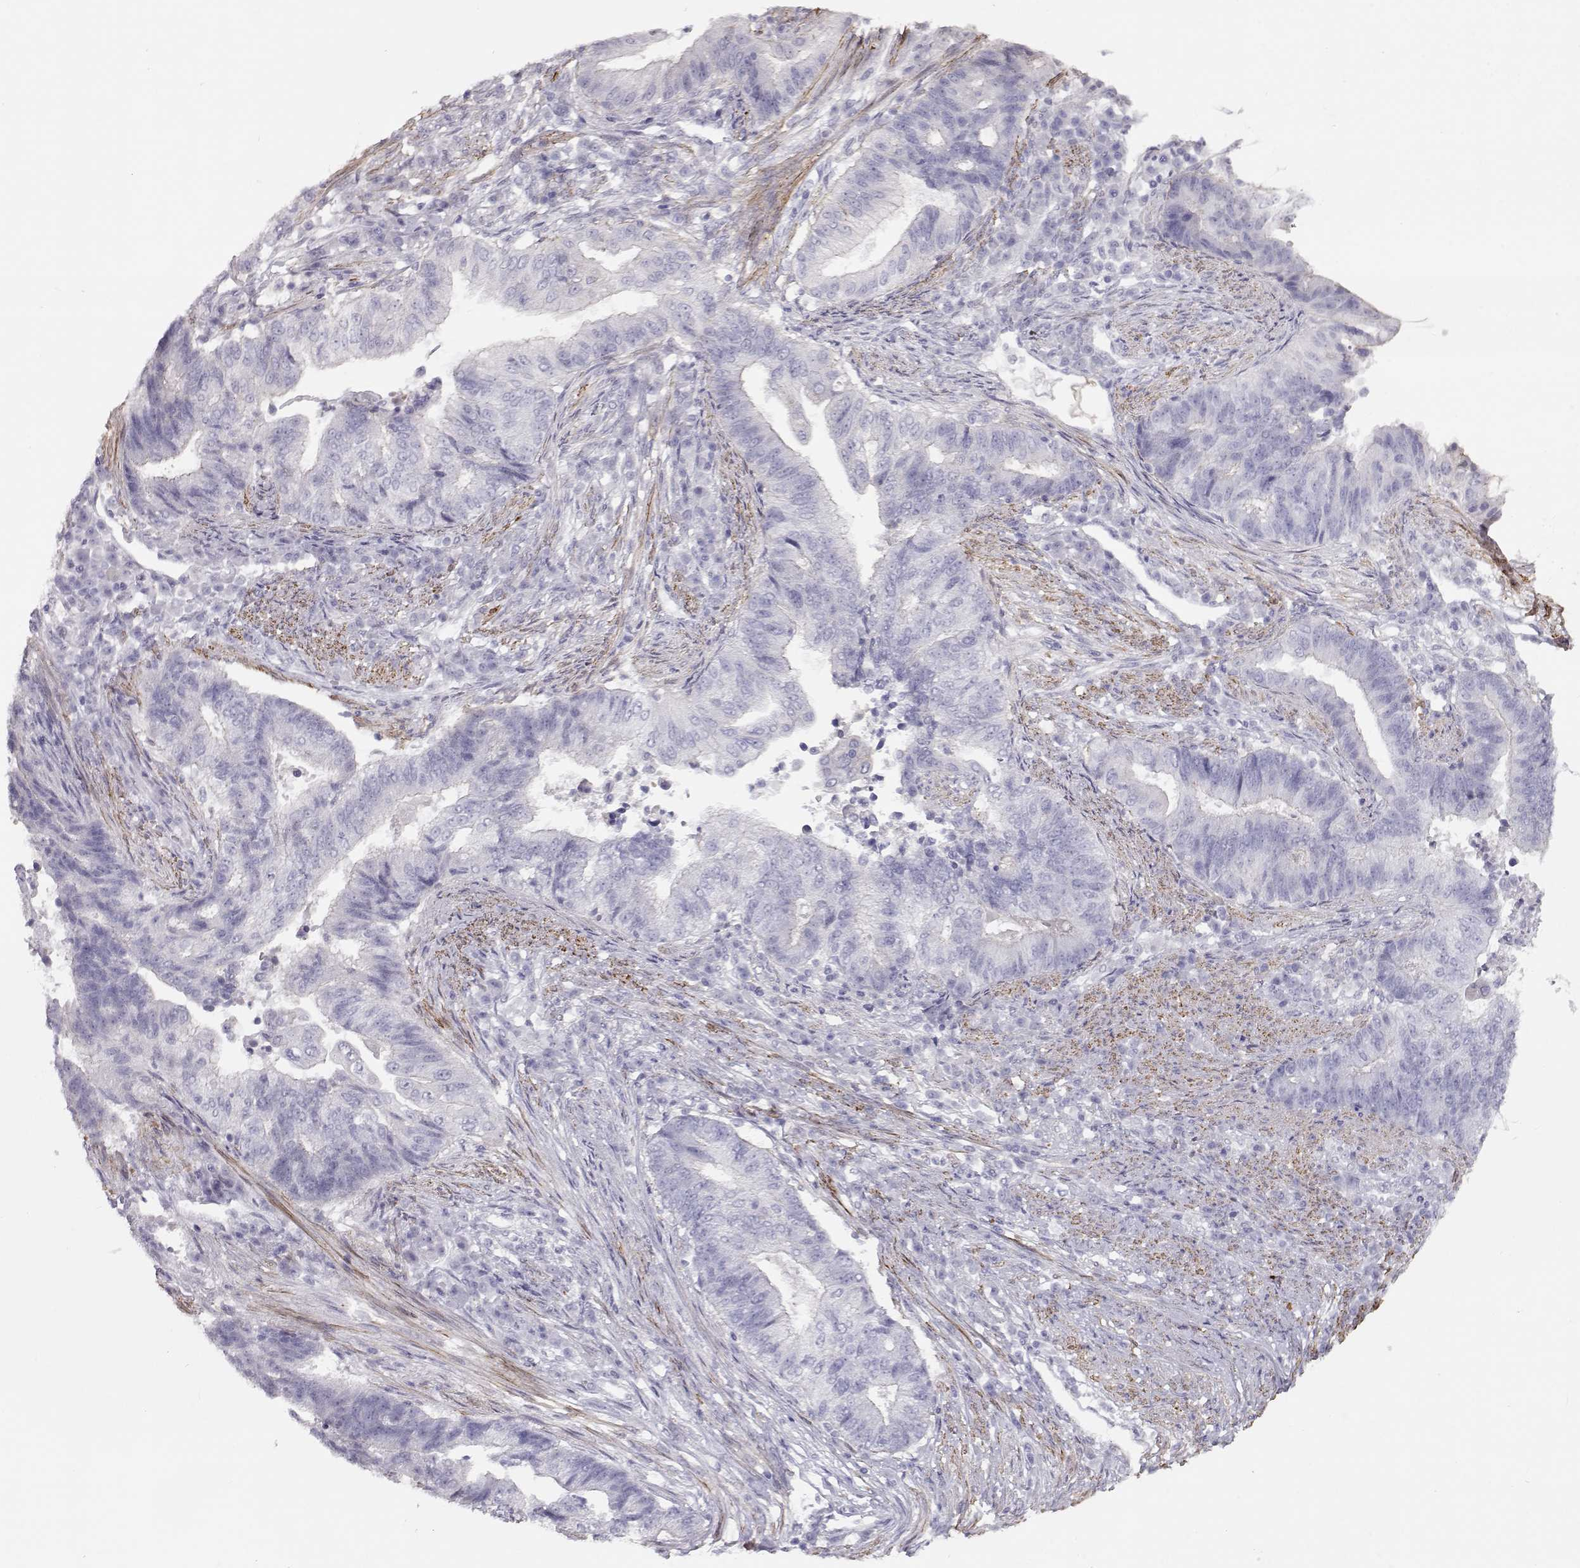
{"staining": {"intensity": "negative", "quantity": "none", "location": "none"}, "tissue": "endometrial cancer", "cell_type": "Tumor cells", "image_type": "cancer", "snomed": [{"axis": "morphology", "description": "Adenocarcinoma, NOS"}, {"axis": "topography", "description": "Uterus"}, {"axis": "topography", "description": "Endometrium"}], "caption": "This is an immunohistochemistry (IHC) micrograph of human adenocarcinoma (endometrial). There is no expression in tumor cells.", "gene": "SLITRK3", "patient": {"sex": "female", "age": 54}}